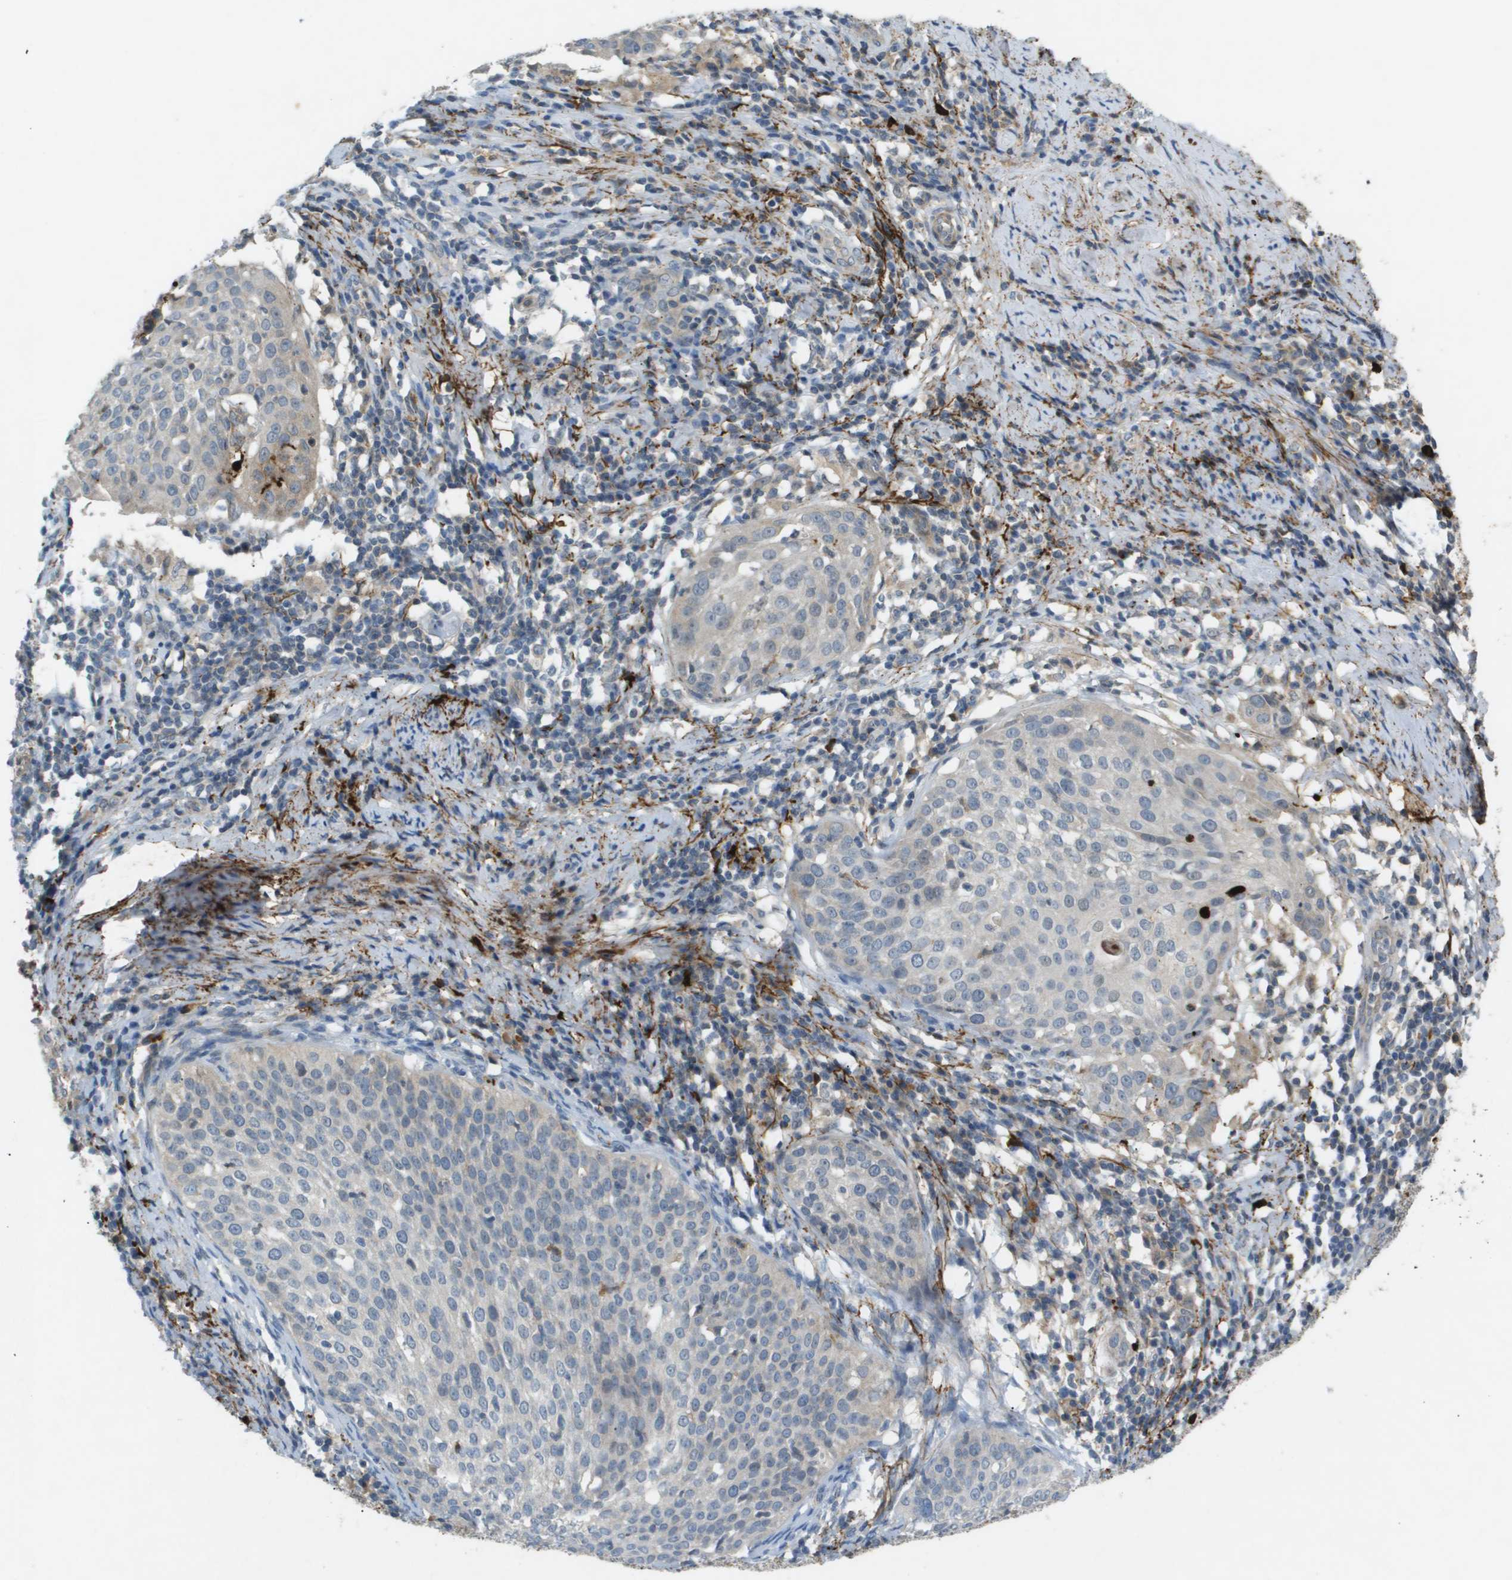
{"staining": {"intensity": "negative", "quantity": "none", "location": "none"}, "tissue": "cervical cancer", "cell_type": "Tumor cells", "image_type": "cancer", "snomed": [{"axis": "morphology", "description": "Squamous cell carcinoma, NOS"}, {"axis": "topography", "description": "Cervix"}], "caption": "Histopathology image shows no protein staining in tumor cells of squamous cell carcinoma (cervical) tissue.", "gene": "VTN", "patient": {"sex": "female", "age": 51}}